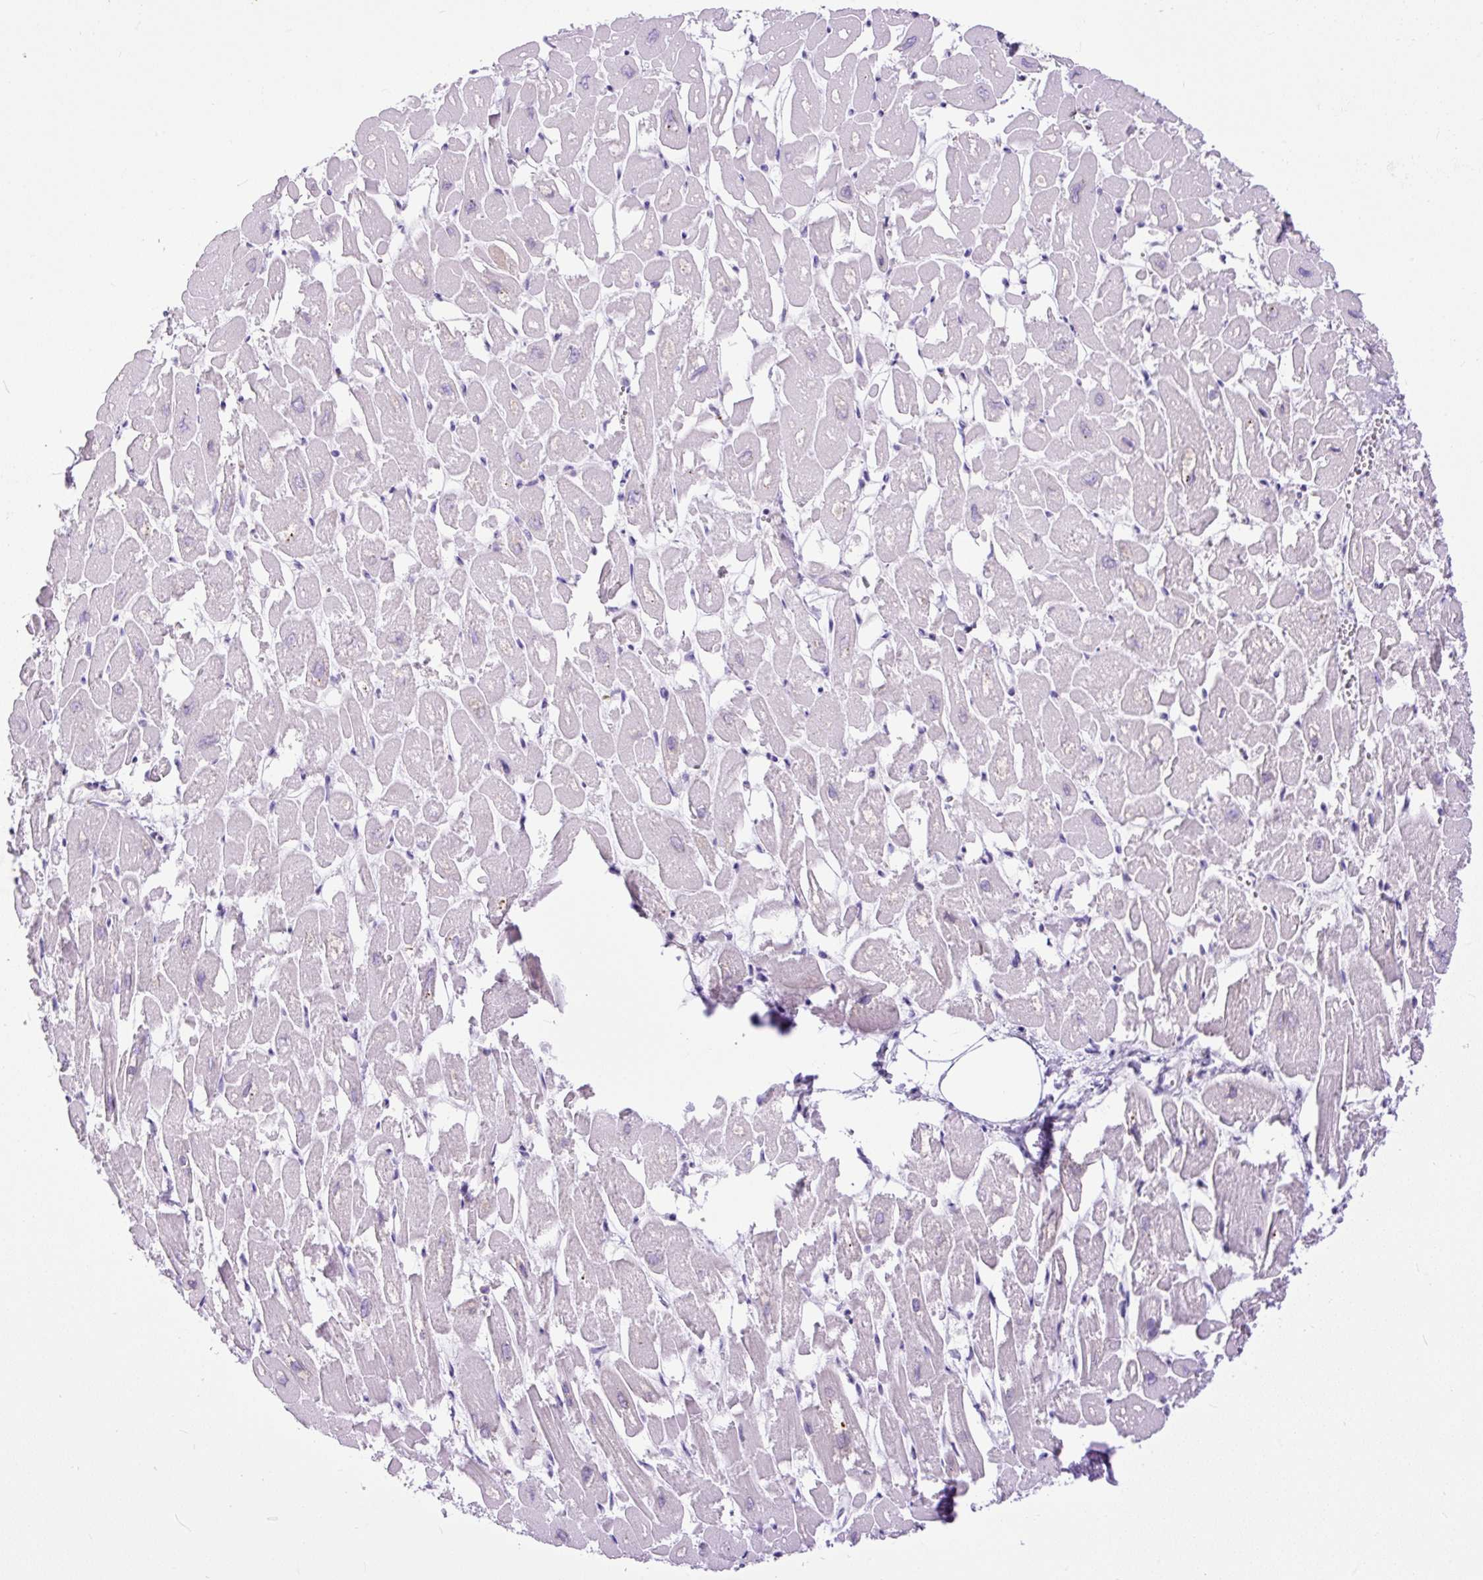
{"staining": {"intensity": "moderate", "quantity": "<25%", "location": "cytoplasmic/membranous"}, "tissue": "heart muscle", "cell_type": "Cardiomyocytes", "image_type": "normal", "snomed": [{"axis": "morphology", "description": "Normal tissue, NOS"}, {"axis": "topography", "description": "Heart"}], "caption": "Immunohistochemistry (DAB) staining of benign heart muscle shows moderate cytoplasmic/membranous protein staining in about <25% of cardiomyocytes. The staining was performed using DAB, with brown indicating positive protein expression. Nuclei are stained blue with hematoxylin.", "gene": "DDOST", "patient": {"sex": "male", "age": 54}}